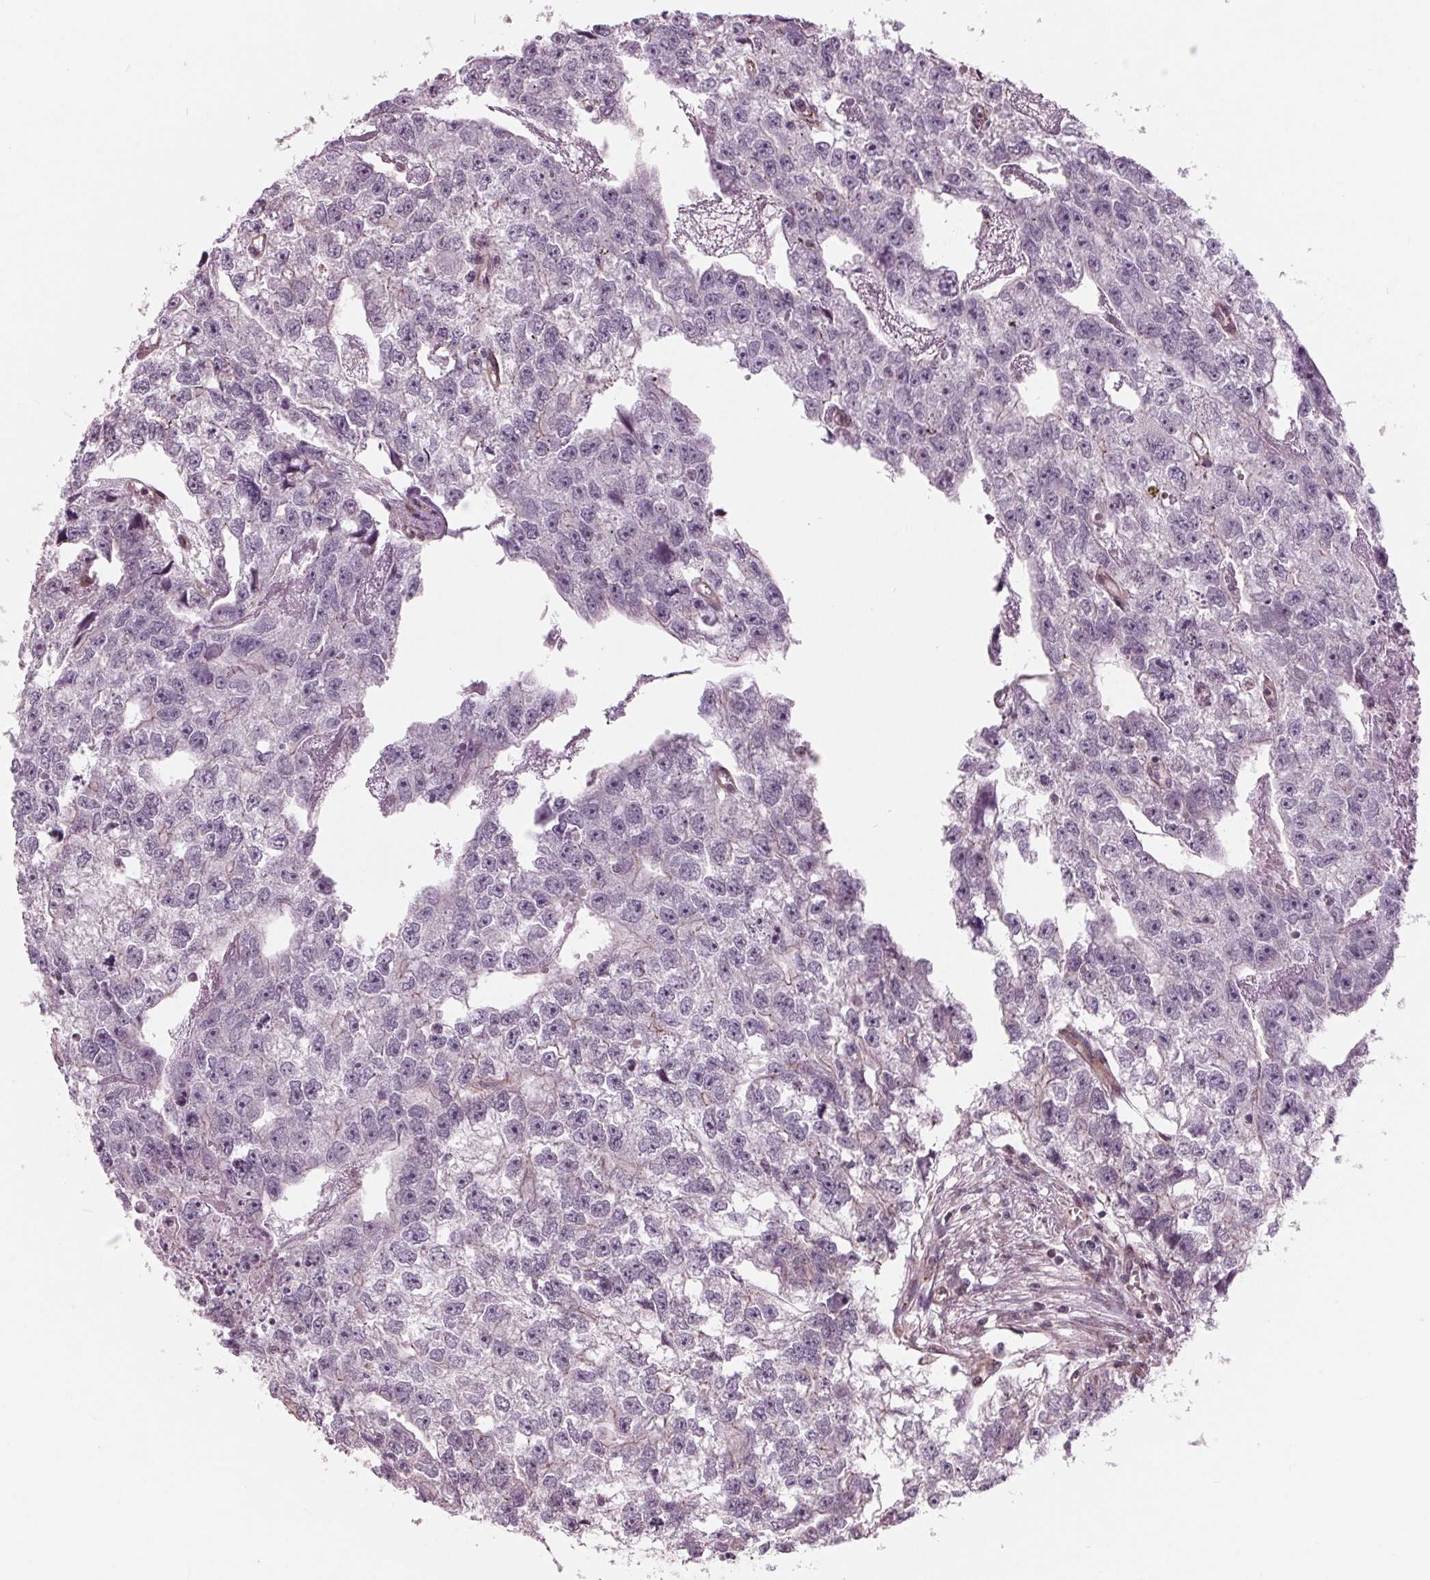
{"staining": {"intensity": "negative", "quantity": "none", "location": "none"}, "tissue": "testis cancer", "cell_type": "Tumor cells", "image_type": "cancer", "snomed": [{"axis": "morphology", "description": "Carcinoma, Embryonal, NOS"}, {"axis": "morphology", "description": "Teratoma, malignant, NOS"}, {"axis": "topography", "description": "Testis"}], "caption": "Testis embryonal carcinoma was stained to show a protein in brown. There is no significant positivity in tumor cells. (DAB (3,3'-diaminobenzidine) IHC visualized using brightfield microscopy, high magnification).", "gene": "TXNIP", "patient": {"sex": "male", "age": 44}}